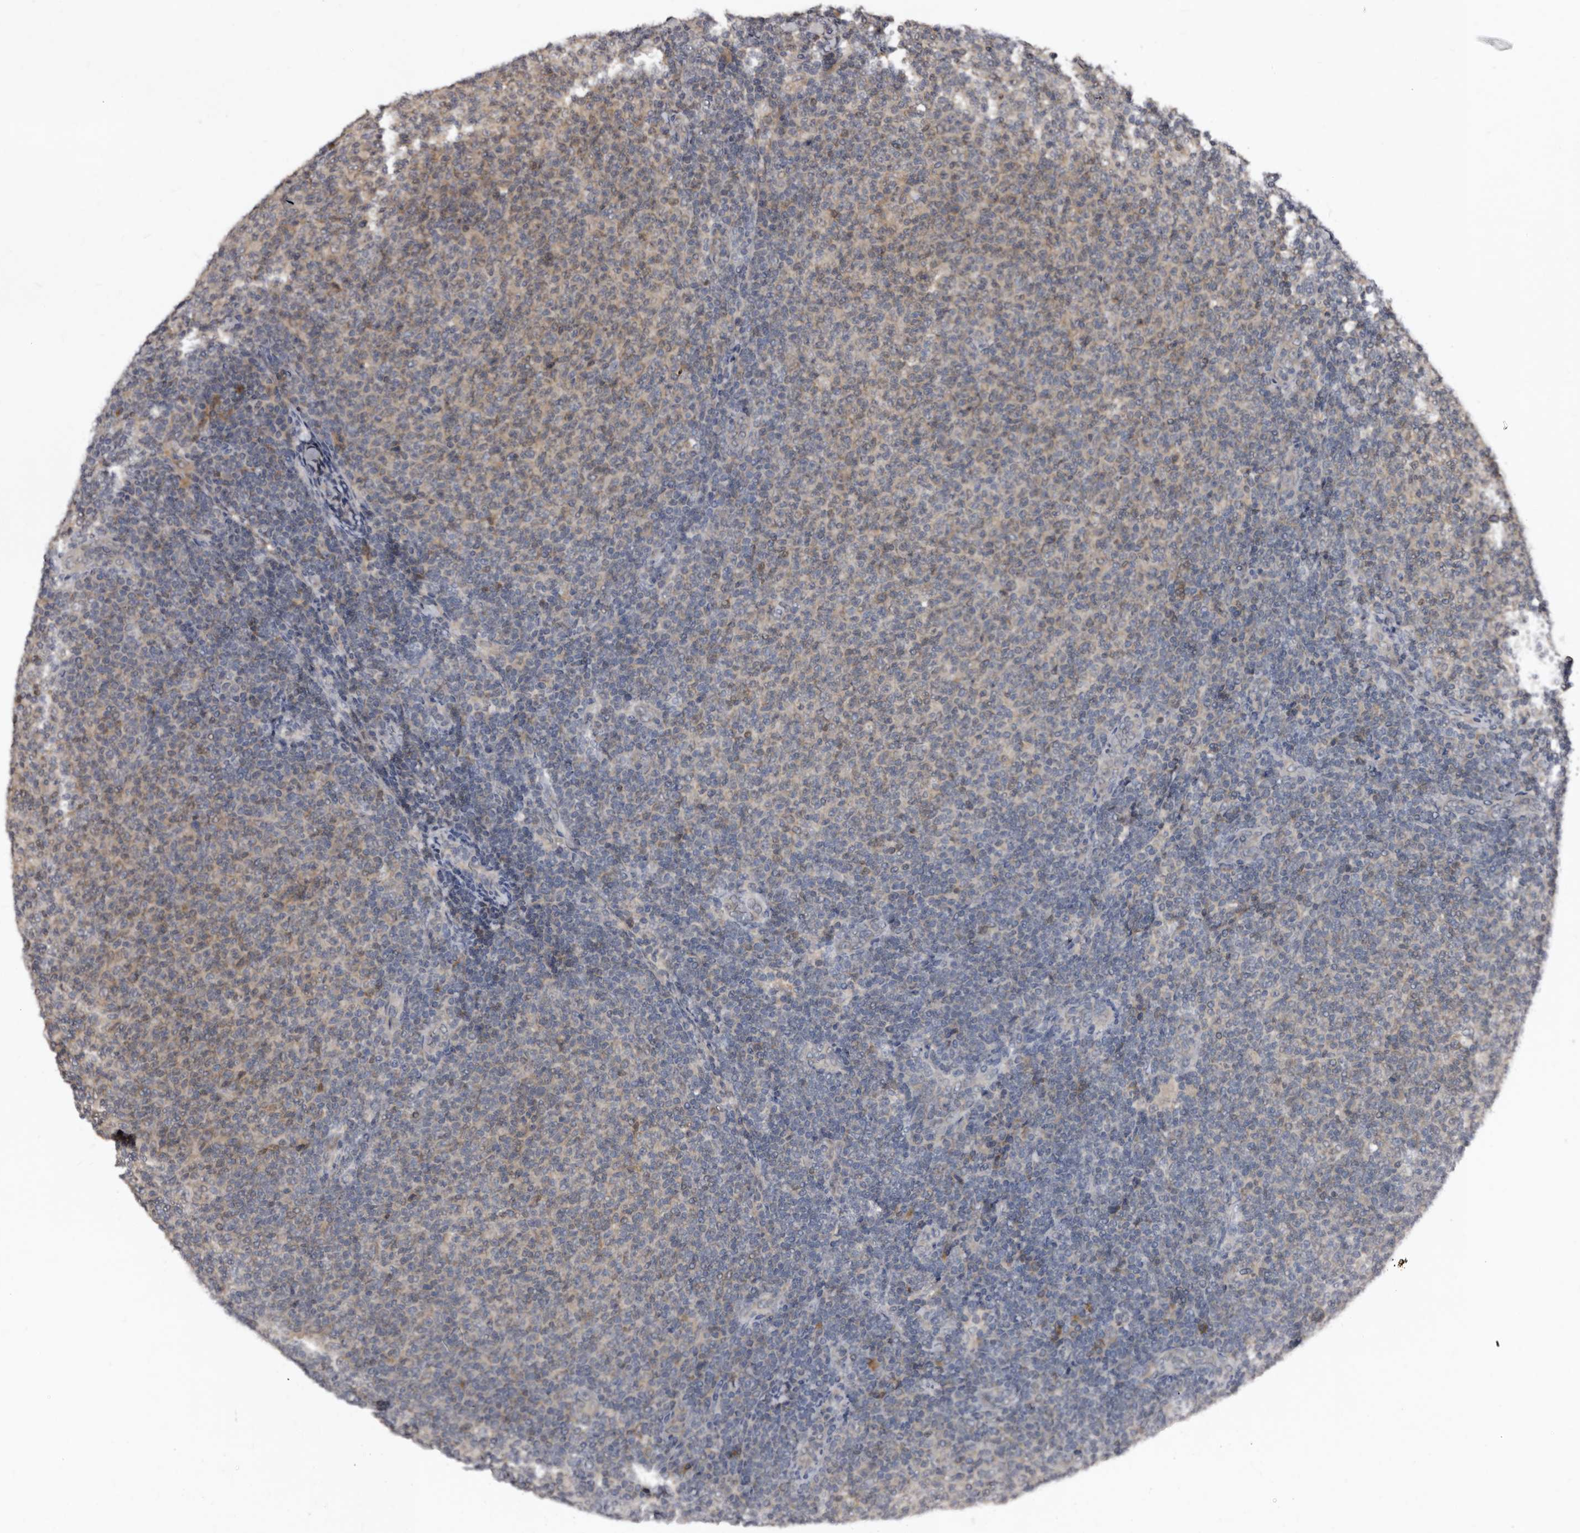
{"staining": {"intensity": "weak", "quantity": "25%-75%", "location": "cytoplasmic/membranous"}, "tissue": "lymphoma", "cell_type": "Tumor cells", "image_type": "cancer", "snomed": [{"axis": "morphology", "description": "Malignant lymphoma, non-Hodgkin's type, Low grade"}, {"axis": "topography", "description": "Lymph node"}], "caption": "Immunohistochemical staining of human lymphoma exhibits low levels of weak cytoplasmic/membranous staining in approximately 25%-75% of tumor cells. Using DAB (brown) and hematoxylin (blue) stains, captured at high magnification using brightfield microscopy.", "gene": "PMVK", "patient": {"sex": "male", "age": 66}}